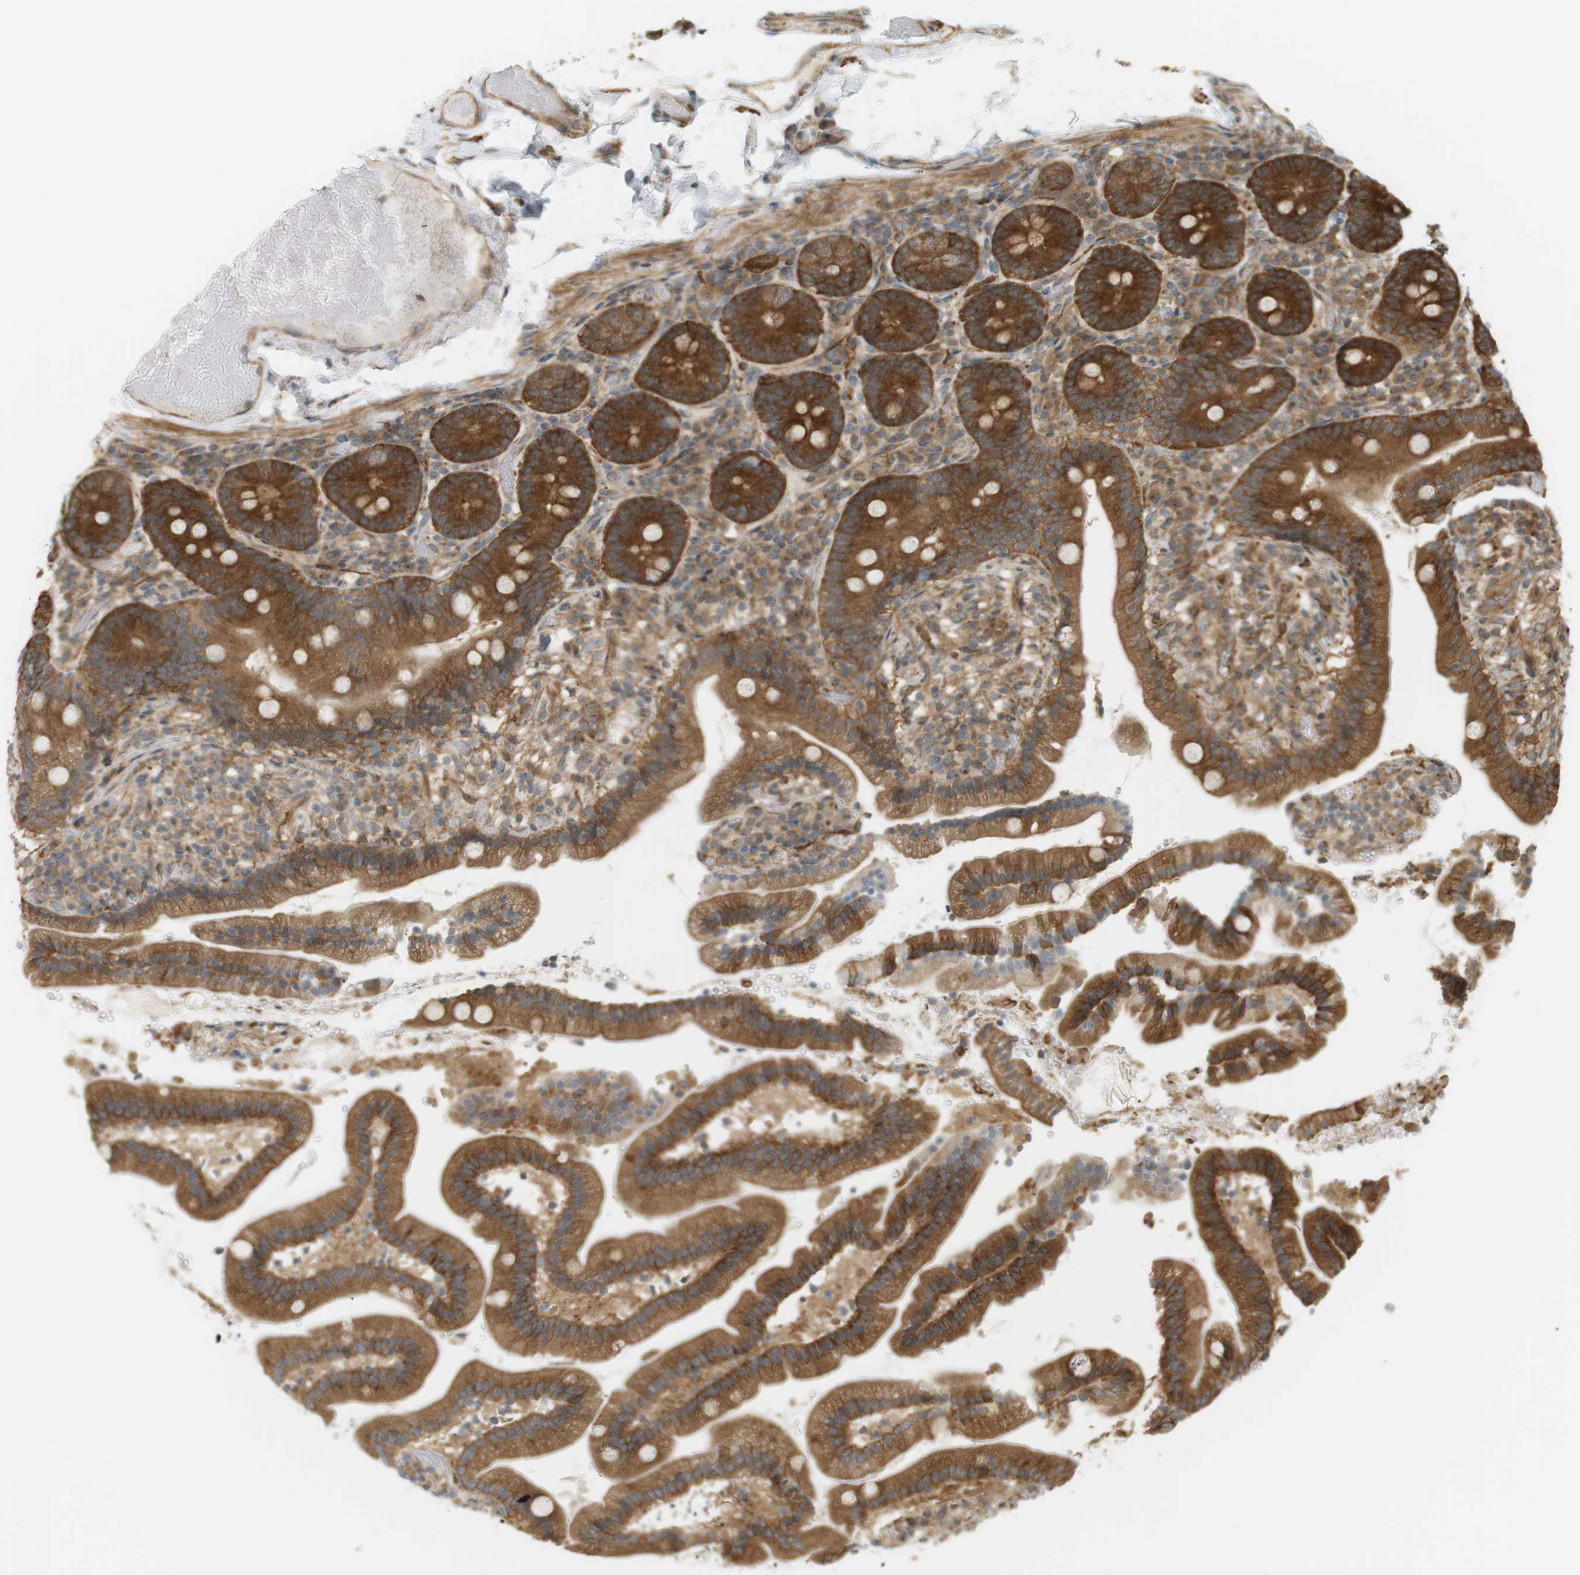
{"staining": {"intensity": "strong", "quantity": ">75%", "location": "cytoplasmic/membranous"}, "tissue": "duodenum", "cell_type": "Glandular cells", "image_type": "normal", "snomed": [{"axis": "morphology", "description": "Normal tissue, NOS"}, {"axis": "topography", "description": "Duodenum"}], "caption": "Protein analysis of unremarkable duodenum shows strong cytoplasmic/membranous expression in approximately >75% of glandular cells.", "gene": "PA2G4", "patient": {"sex": "male", "age": 66}}